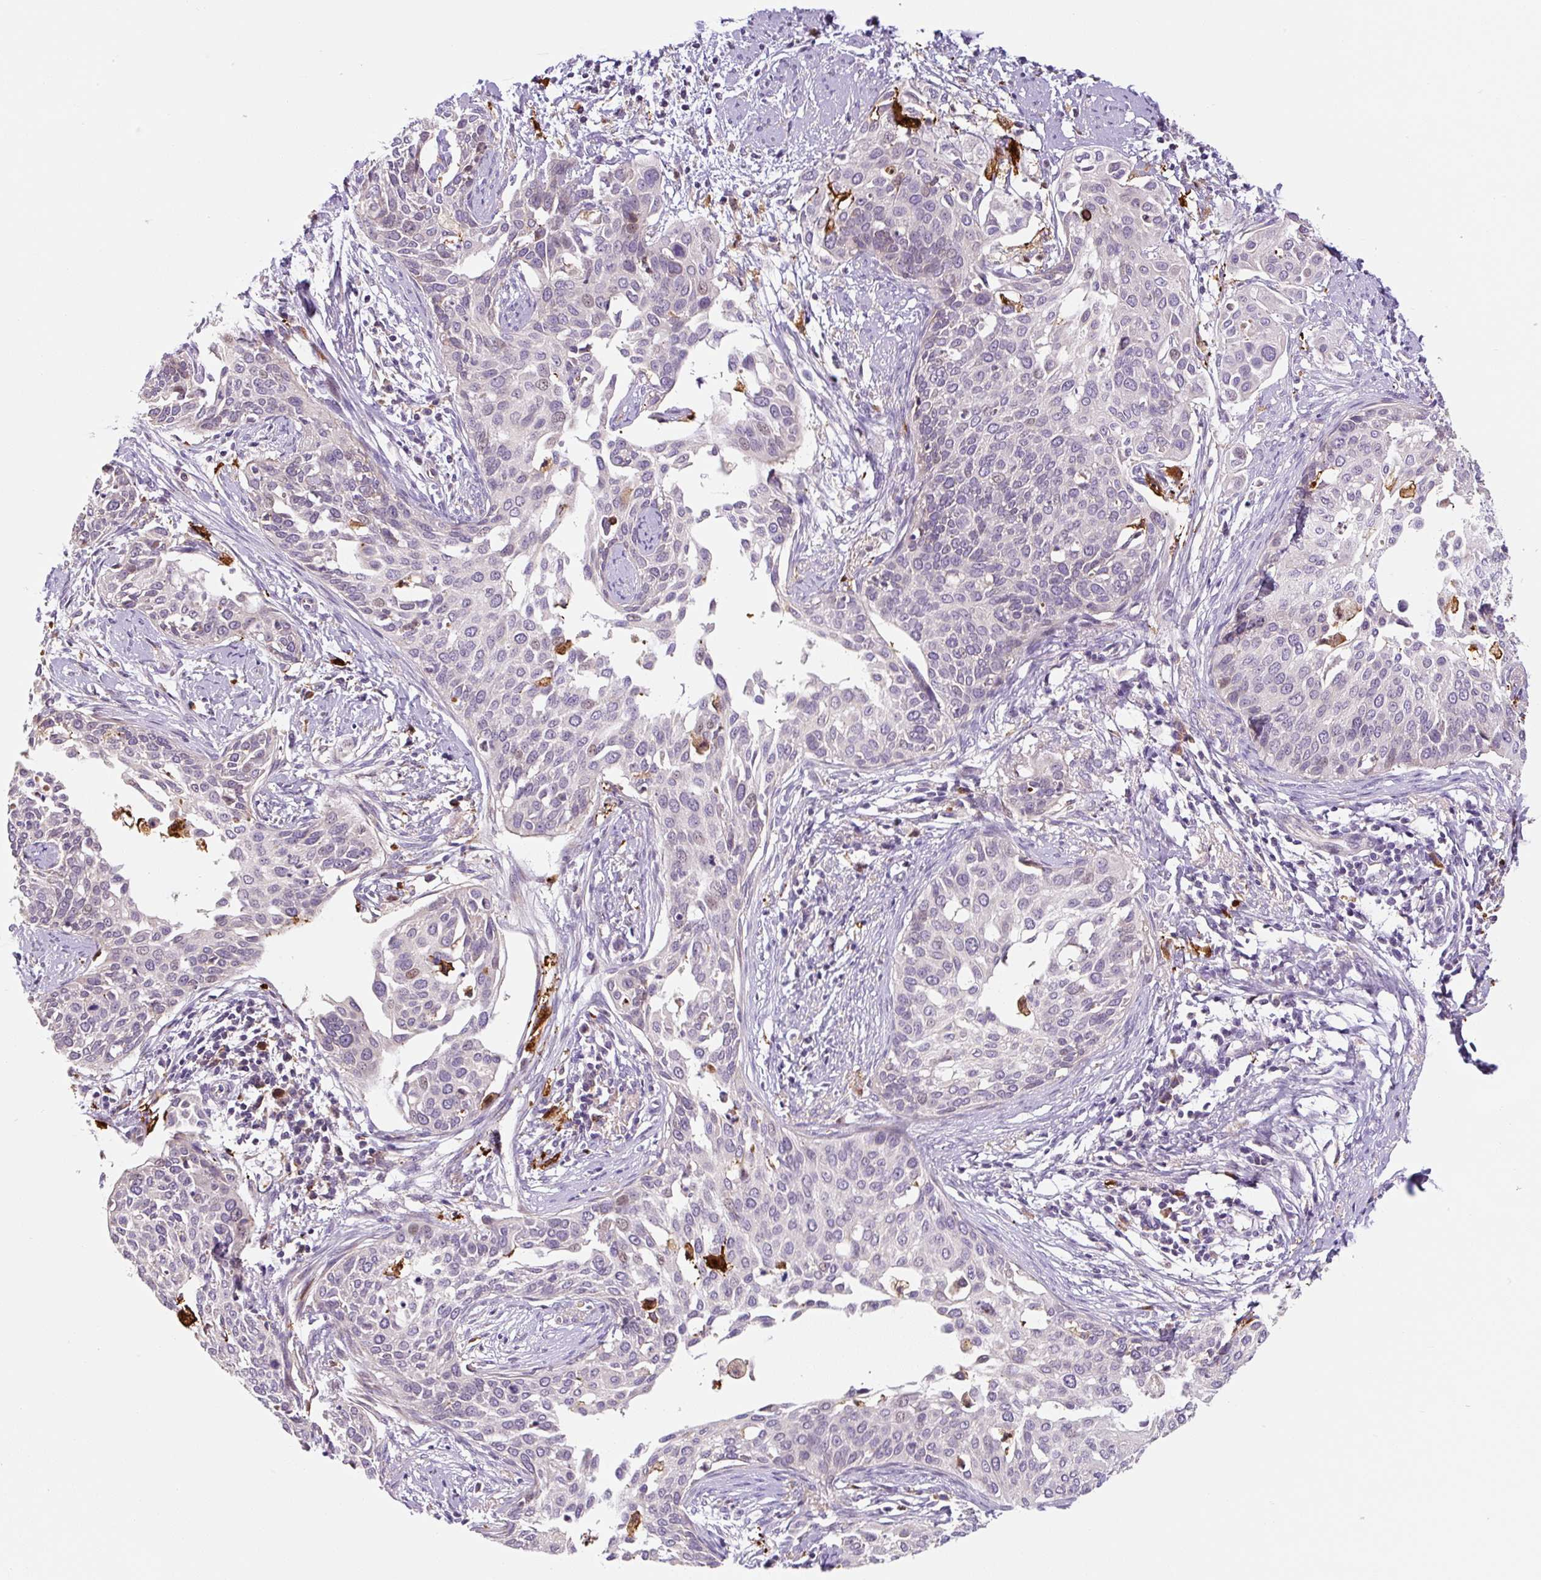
{"staining": {"intensity": "negative", "quantity": "none", "location": "none"}, "tissue": "cervical cancer", "cell_type": "Tumor cells", "image_type": "cancer", "snomed": [{"axis": "morphology", "description": "Squamous cell carcinoma, NOS"}, {"axis": "topography", "description": "Cervix"}], "caption": "This image is of cervical cancer stained with immunohistochemistry to label a protein in brown with the nuclei are counter-stained blue. There is no positivity in tumor cells. (Brightfield microscopy of DAB (3,3'-diaminobenzidine) immunohistochemistry (IHC) at high magnification).", "gene": "FUT10", "patient": {"sex": "female", "age": 44}}